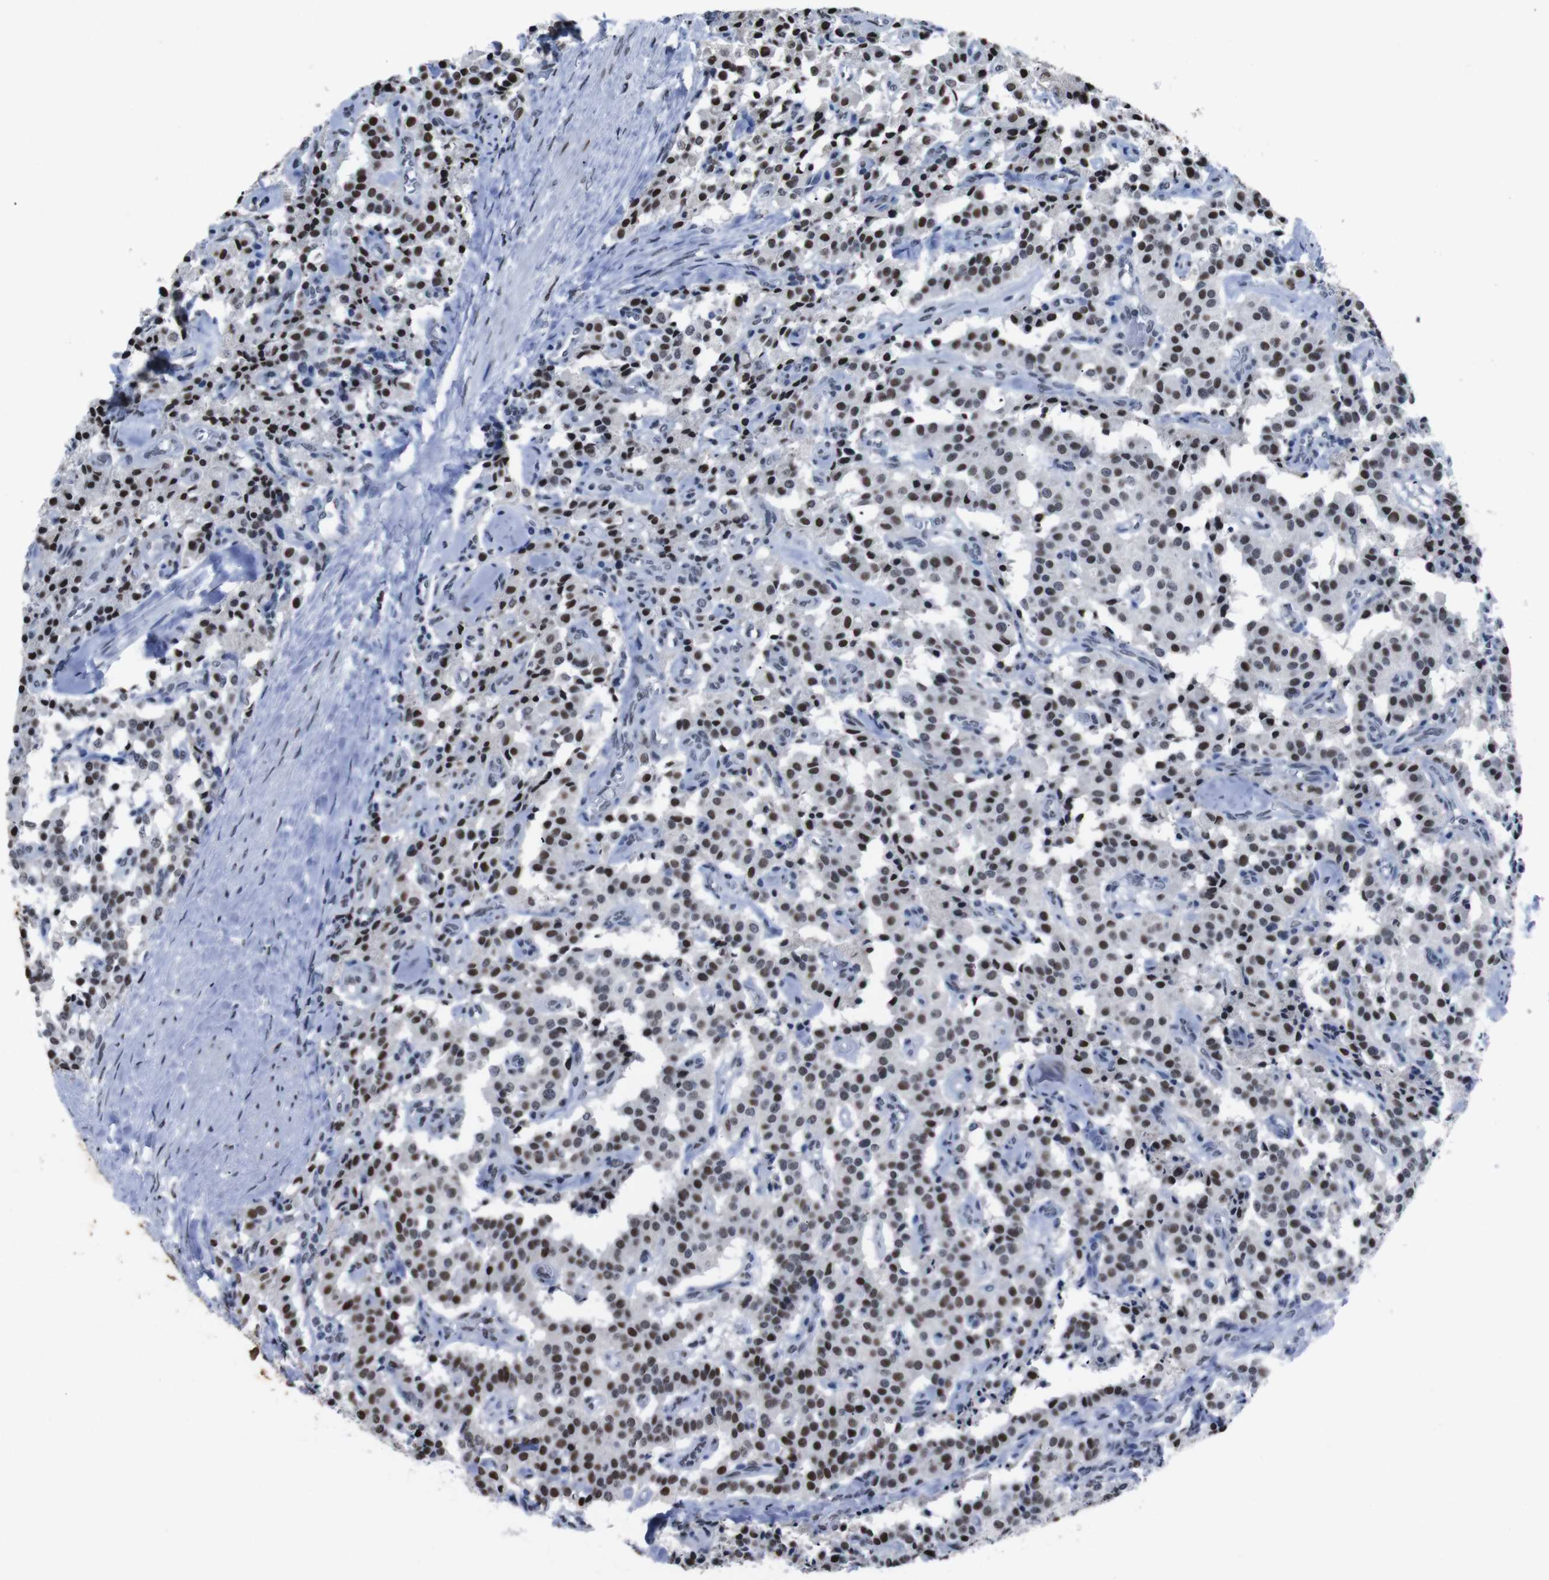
{"staining": {"intensity": "strong", "quantity": ">75%", "location": "nuclear"}, "tissue": "carcinoid", "cell_type": "Tumor cells", "image_type": "cancer", "snomed": [{"axis": "morphology", "description": "Carcinoid, malignant, NOS"}, {"axis": "topography", "description": "Lung"}], "caption": "This image reveals carcinoid stained with IHC to label a protein in brown. The nuclear of tumor cells show strong positivity for the protein. Nuclei are counter-stained blue.", "gene": "PIP4P2", "patient": {"sex": "male", "age": 30}}